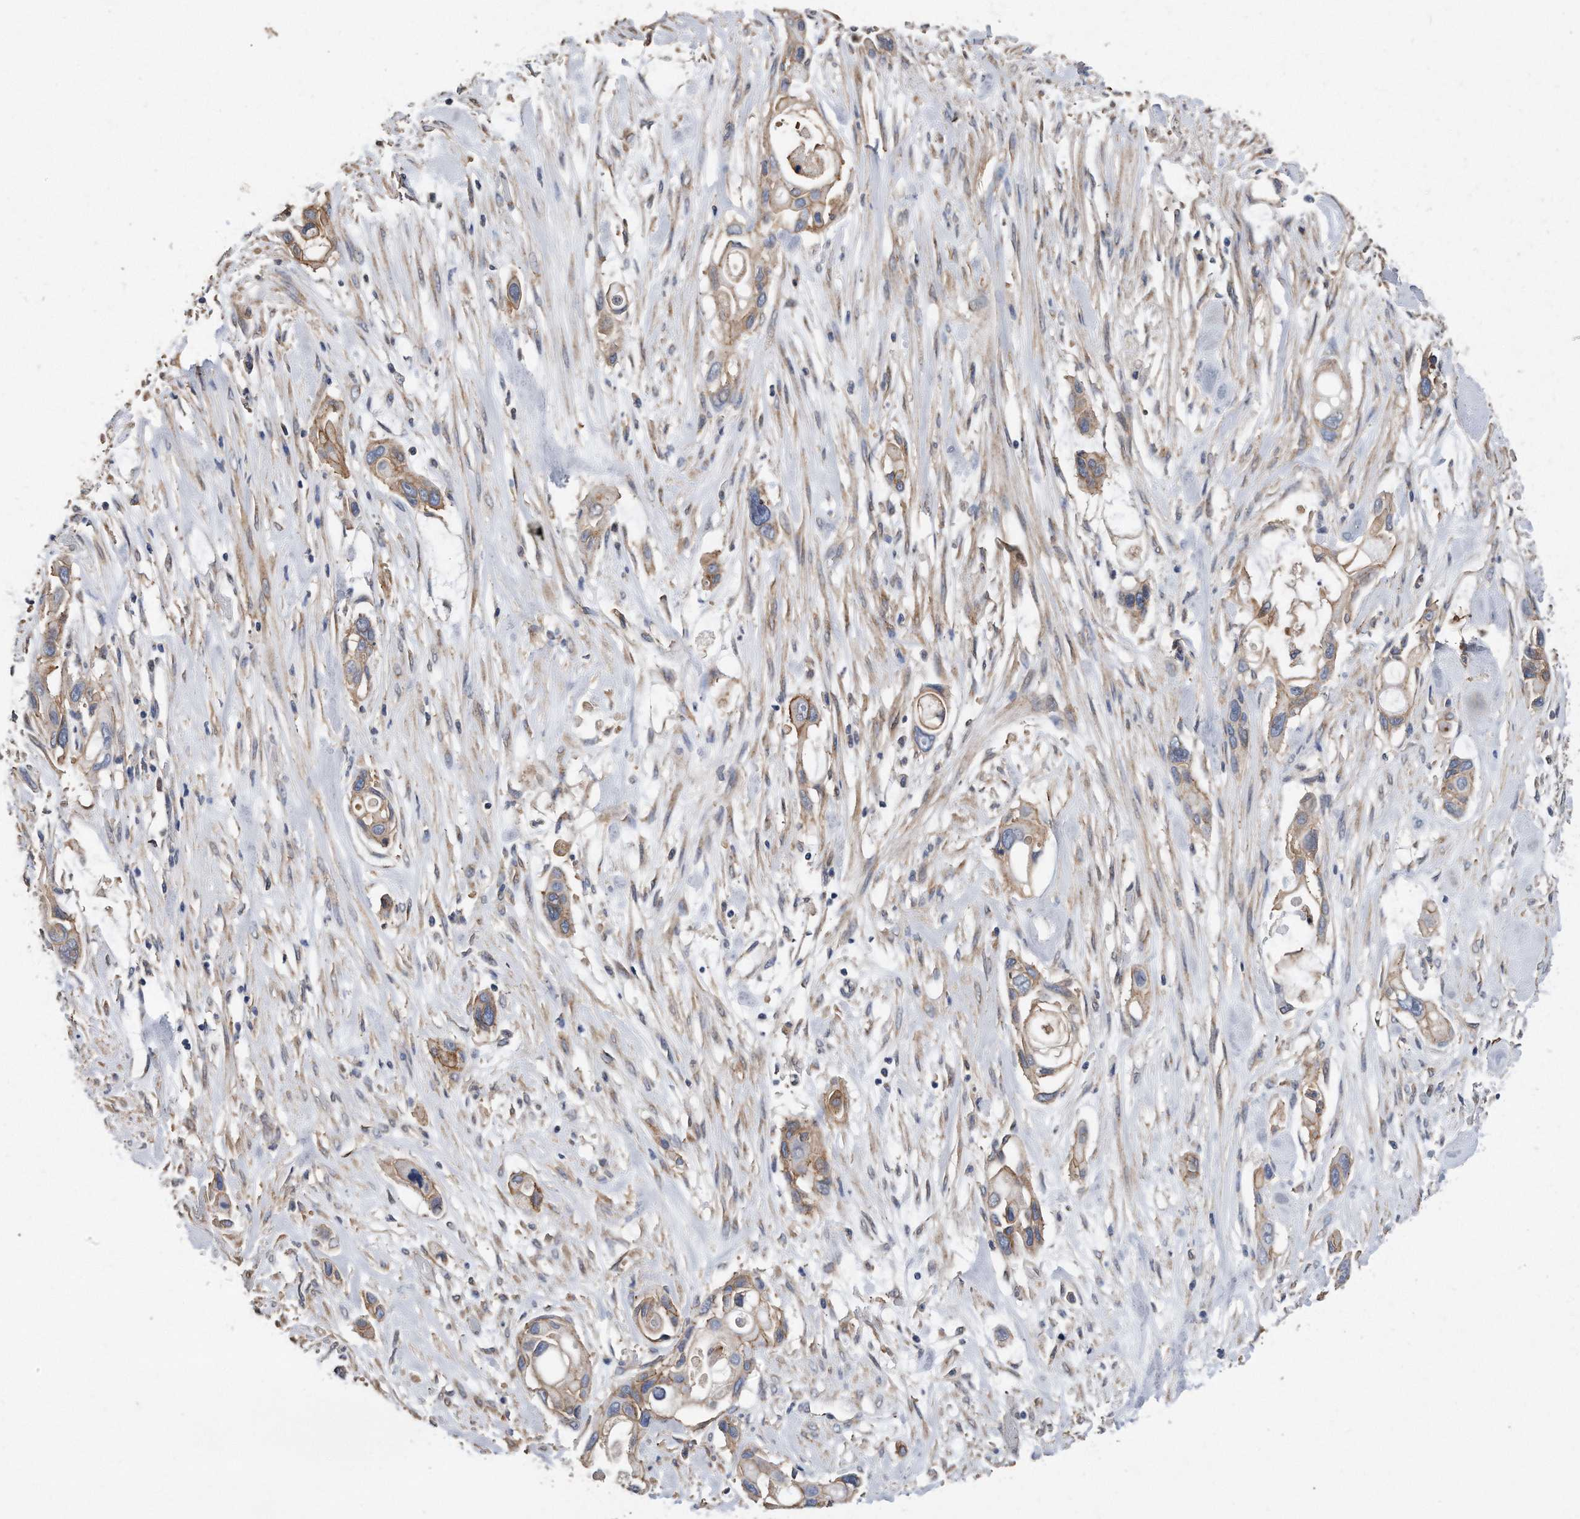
{"staining": {"intensity": "weak", "quantity": ">75%", "location": "cytoplasmic/membranous"}, "tissue": "pancreatic cancer", "cell_type": "Tumor cells", "image_type": "cancer", "snomed": [{"axis": "morphology", "description": "Adenocarcinoma, NOS"}, {"axis": "topography", "description": "Pancreas"}], "caption": "A histopathology image of human pancreatic adenocarcinoma stained for a protein reveals weak cytoplasmic/membranous brown staining in tumor cells.", "gene": "CDCP1", "patient": {"sex": "female", "age": 60}}